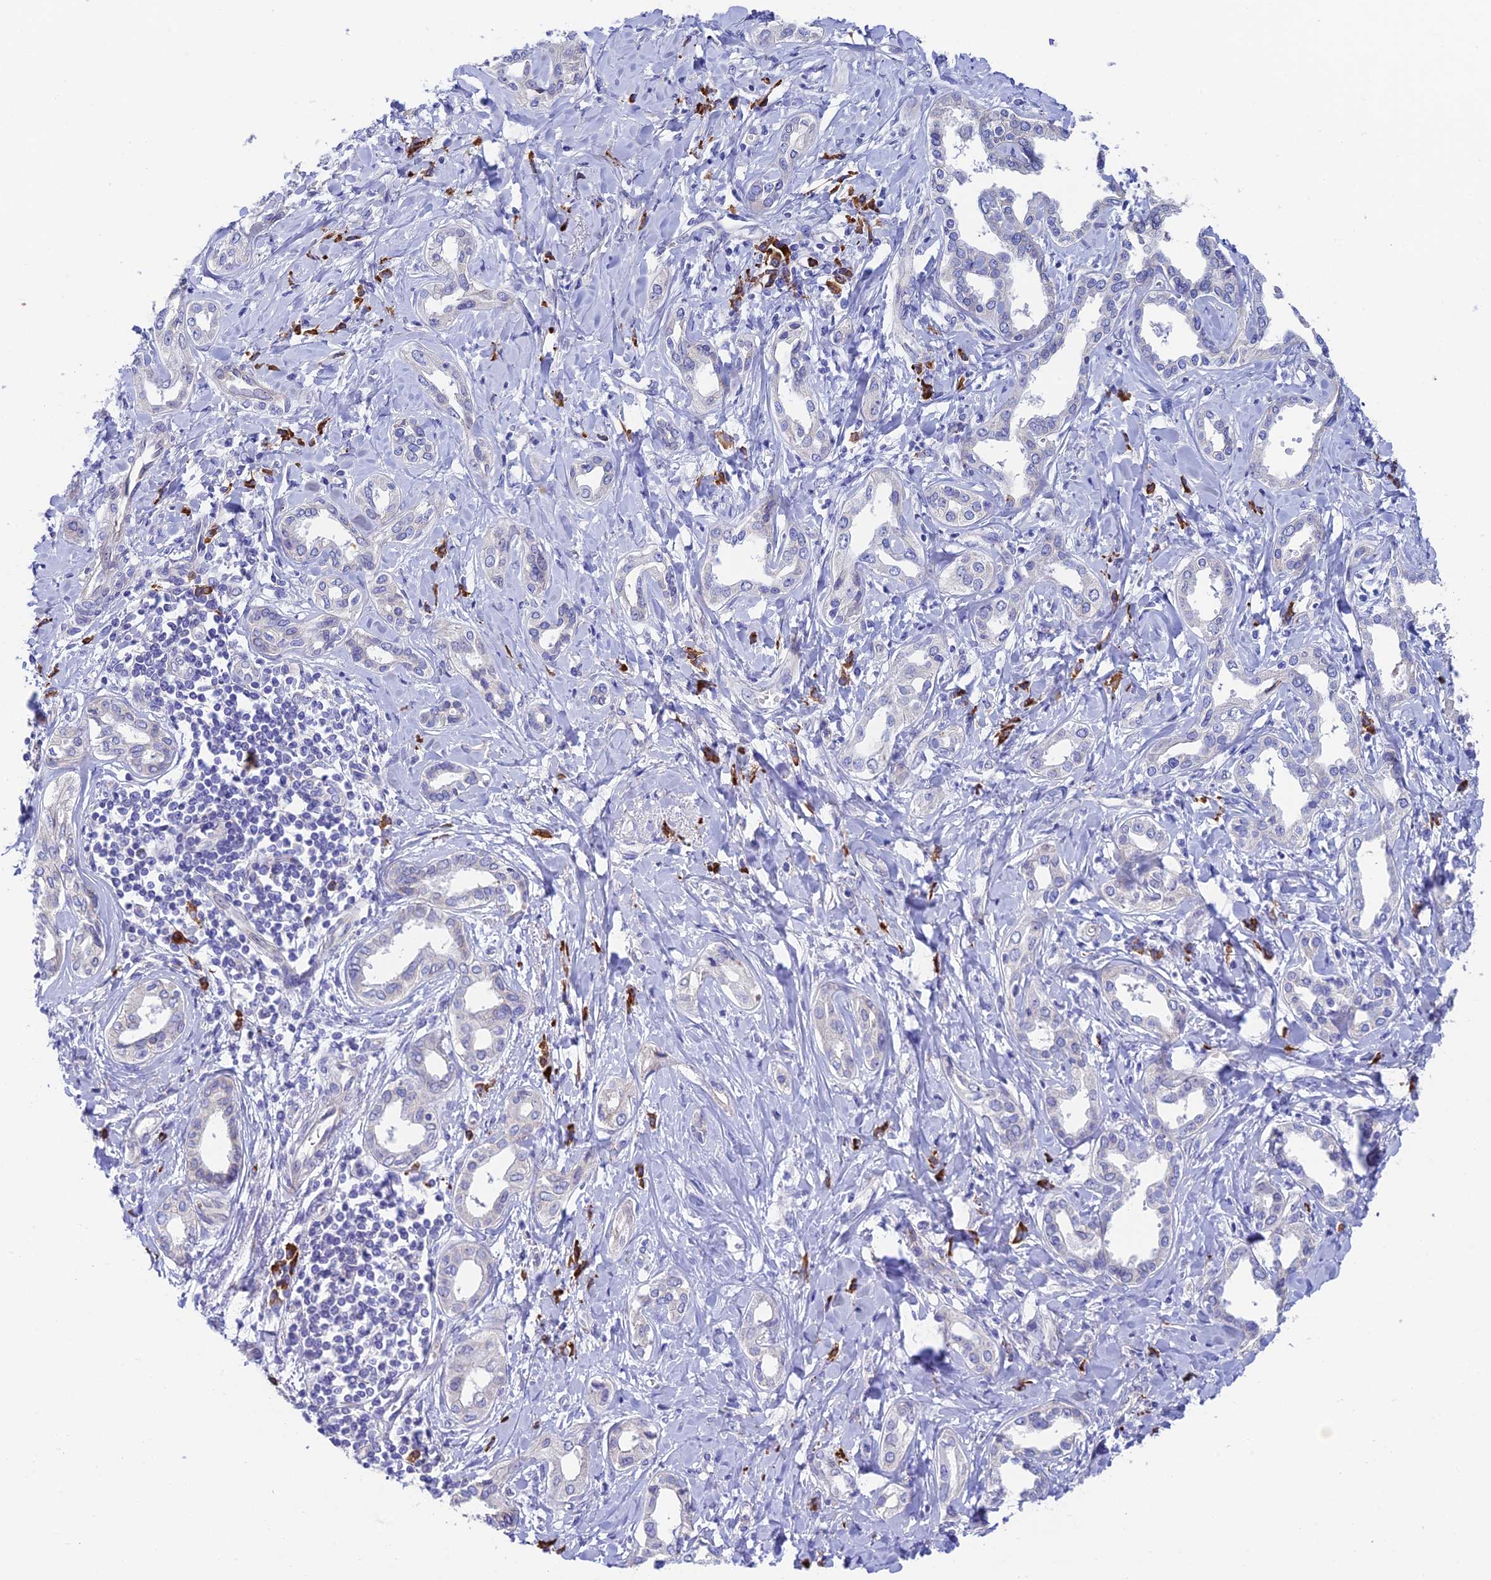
{"staining": {"intensity": "negative", "quantity": "none", "location": "none"}, "tissue": "liver cancer", "cell_type": "Tumor cells", "image_type": "cancer", "snomed": [{"axis": "morphology", "description": "Cholangiocarcinoma"}, {"axis": "topography", "description": "Liver"}], "caption": "DAB (3,3'-diaminobenzidine) immunohistochemical staining of human liver cancer (cholangiocarcinoma) demonstrates no significant staining in tumor cells. Nuclei are stained in blue.", "gene": "MACIR", "patient": {"sex": "female", "age": 77}}